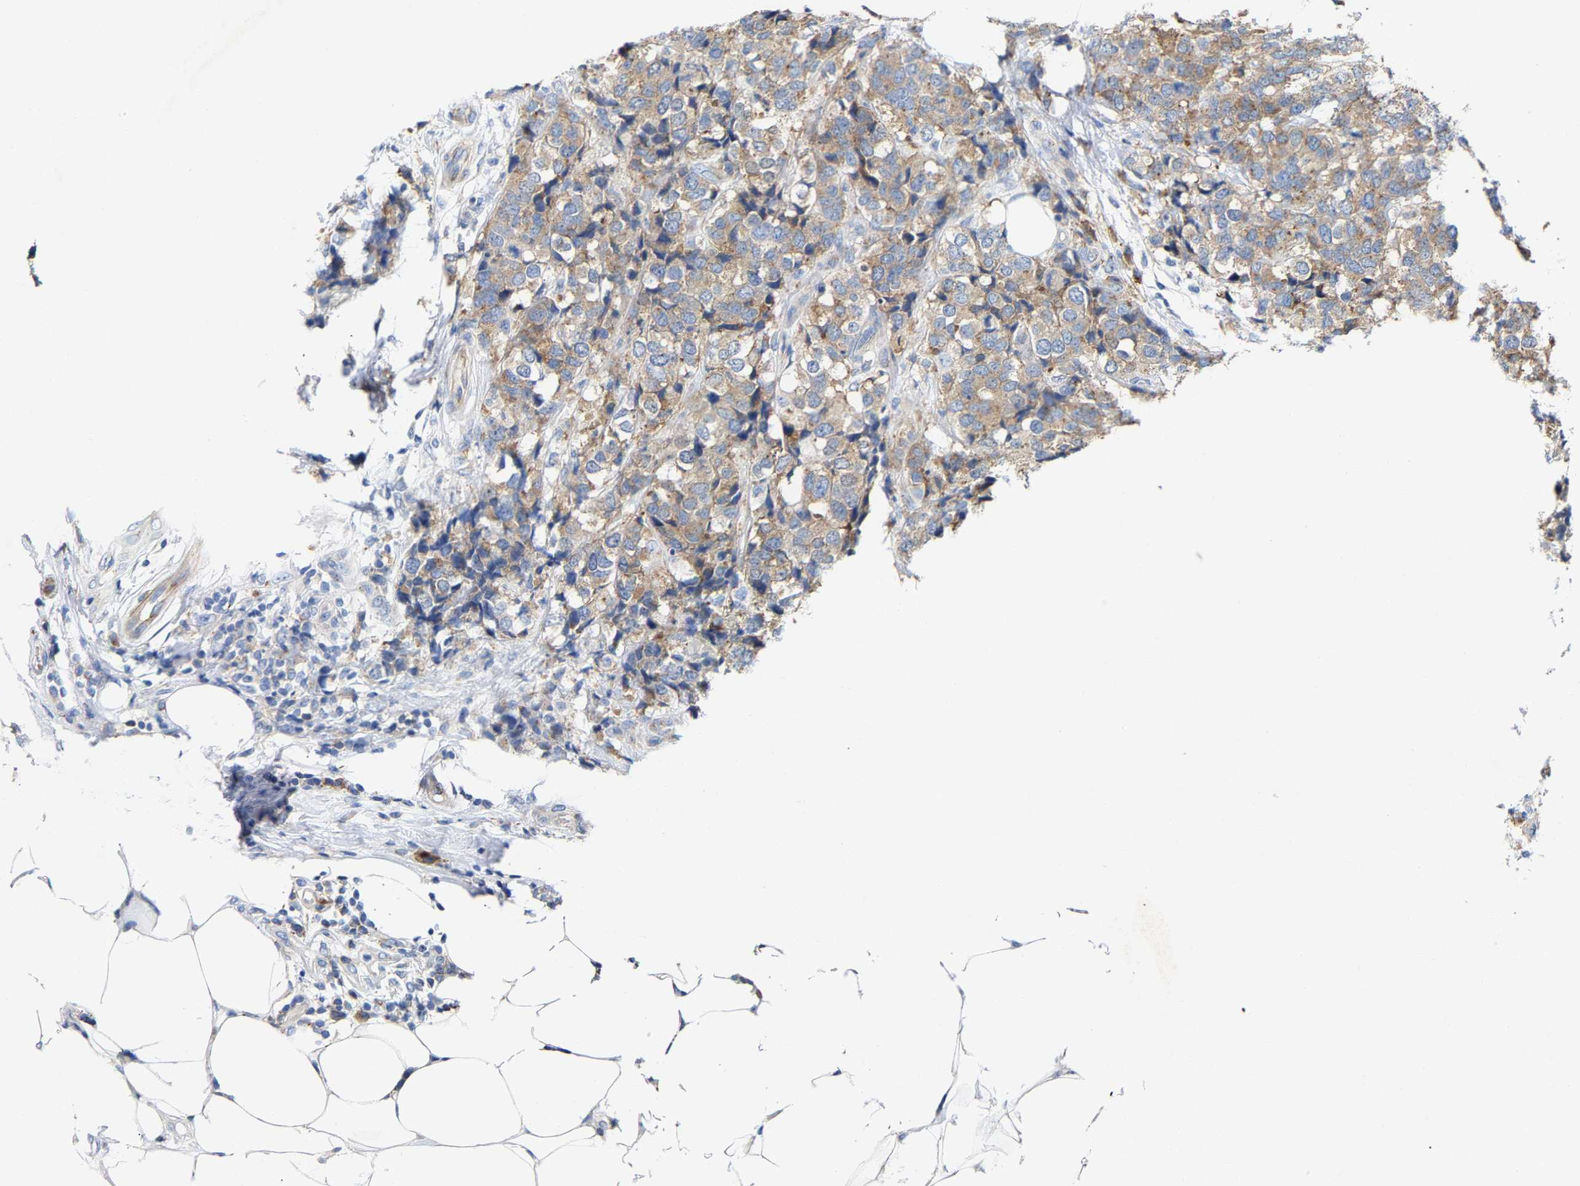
{"staining": {"intensity": "moderate", "quantity": ">75%", "location": "cytoplasmic/membranous"}, "tissue": "breast cancer", "cell_type": "Tumor cells", "image_type": "cancer", "snomed": [{"axis": "morphology", "description": "Lobular carcinoma"}, {"axis": "topography", "description": "Breast"}], "caption": "Immunohistochemical staining of breast cancer exhibits medium levels of moderate cytoplasmic/membranous protein staining in about >75% of tumor cells.", "gene": "PPP1R15A", "patient": {"sex": "female", "age": 59}}